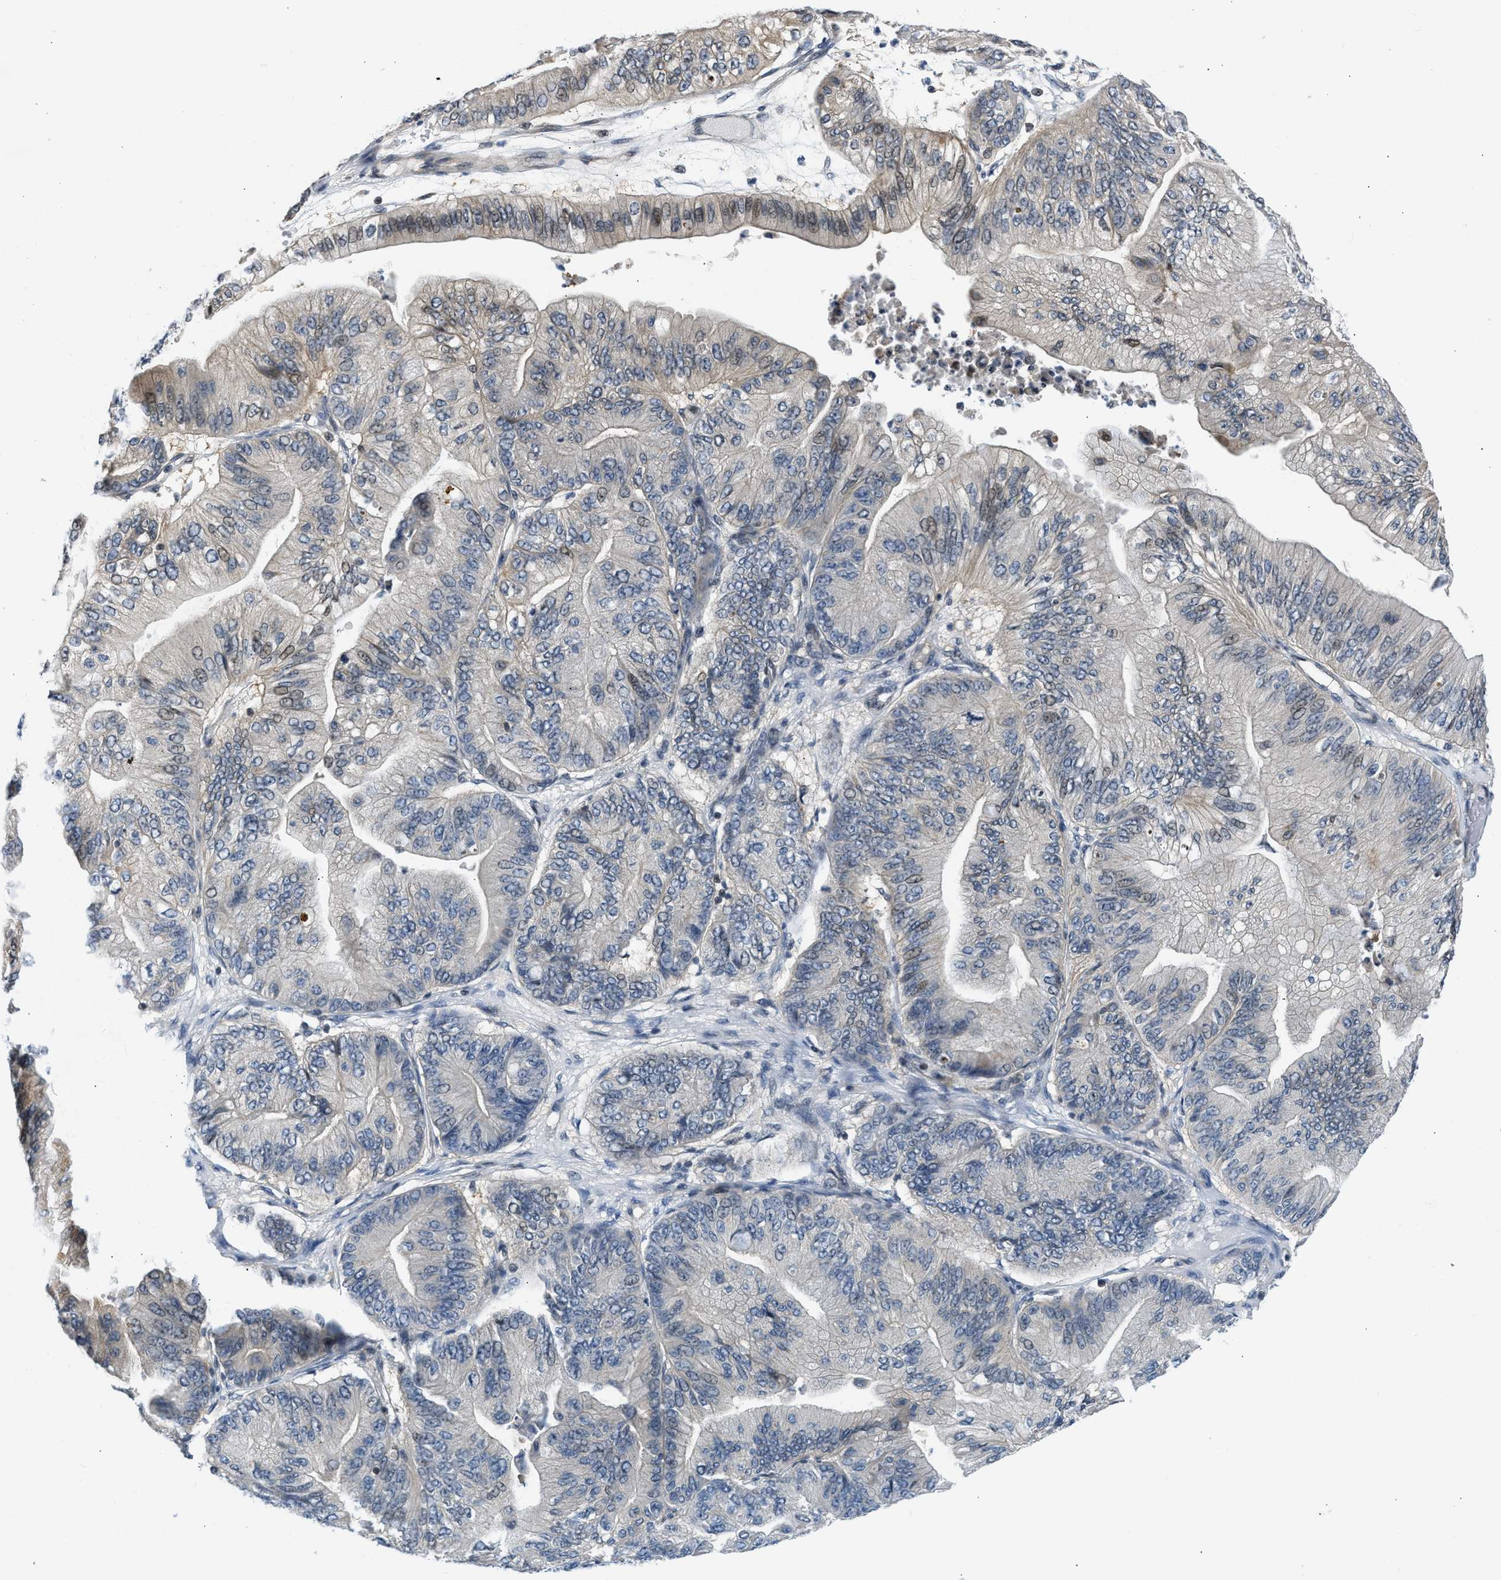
{"staining": {"intensity": "moderate", "quantity": "<25%", "location": "cytoplasmic/membranous,nuclear"}, "tissue": "ovarian cancer", "cell_type": "Tumor cells", "image_type": "cancer", "snomed": [{"axis": "morphology", "description": "Cystadenocarcinoma, mucinous, NOS"}, {"axis": "topography", "description": "Ovary"}], "caption": "Protein expression analysis of ovarian mucinous cystadenocarcinoma displays moderate cytoplasmic/membranous and nuclear expression in approximately <25% of tumor cells.", "gene": "OLIG3", "patient": {"sex": "female", "age": 61}}